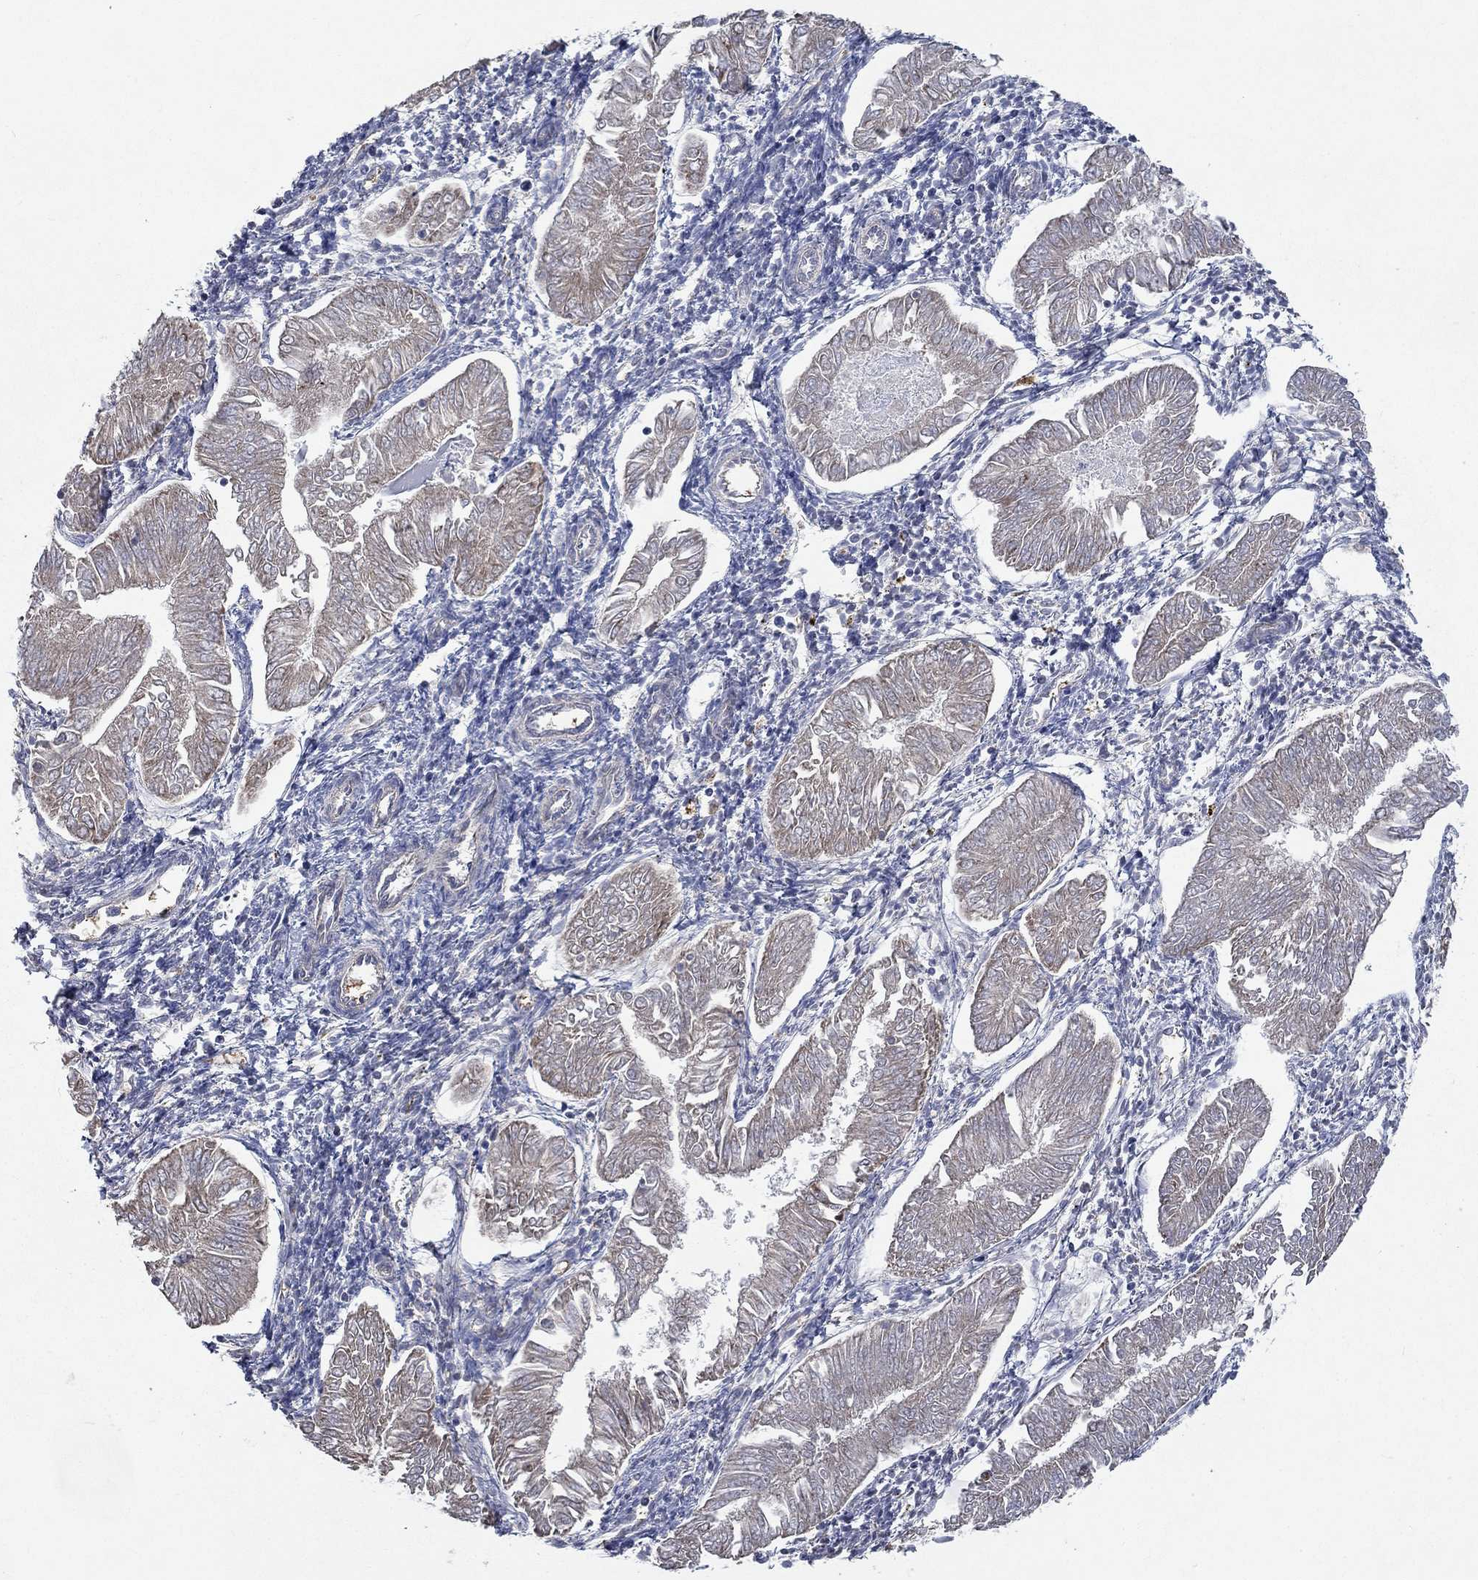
{"staining": {"intensity": "weak", "quantity": "25%-75%", "location": "cytoplasmic/membranous"}, "tissue": "endometrial cancer", "cell_type": "Tumor cells", "image_type": "cancer", "snomed": [{"axis": "morphology", "description": "Adenocarcinoma, NOS"}, {"axis": "topography", "description": "Endometrium"}], "caption": "Immunohistochemistry photomicrograph of neoplastic tissue: human endometrial cancer (adenocarcinoma) stained using immunohistochemistry (IHC) reveals low levels of weak protein expression localized specifically in the cytoplasmic/membranous of tumor cells, appearing as a cytoplasmic/membranous brown color.", "gene": "UGT8", "patient": {"sex": "female", "age": 53}}